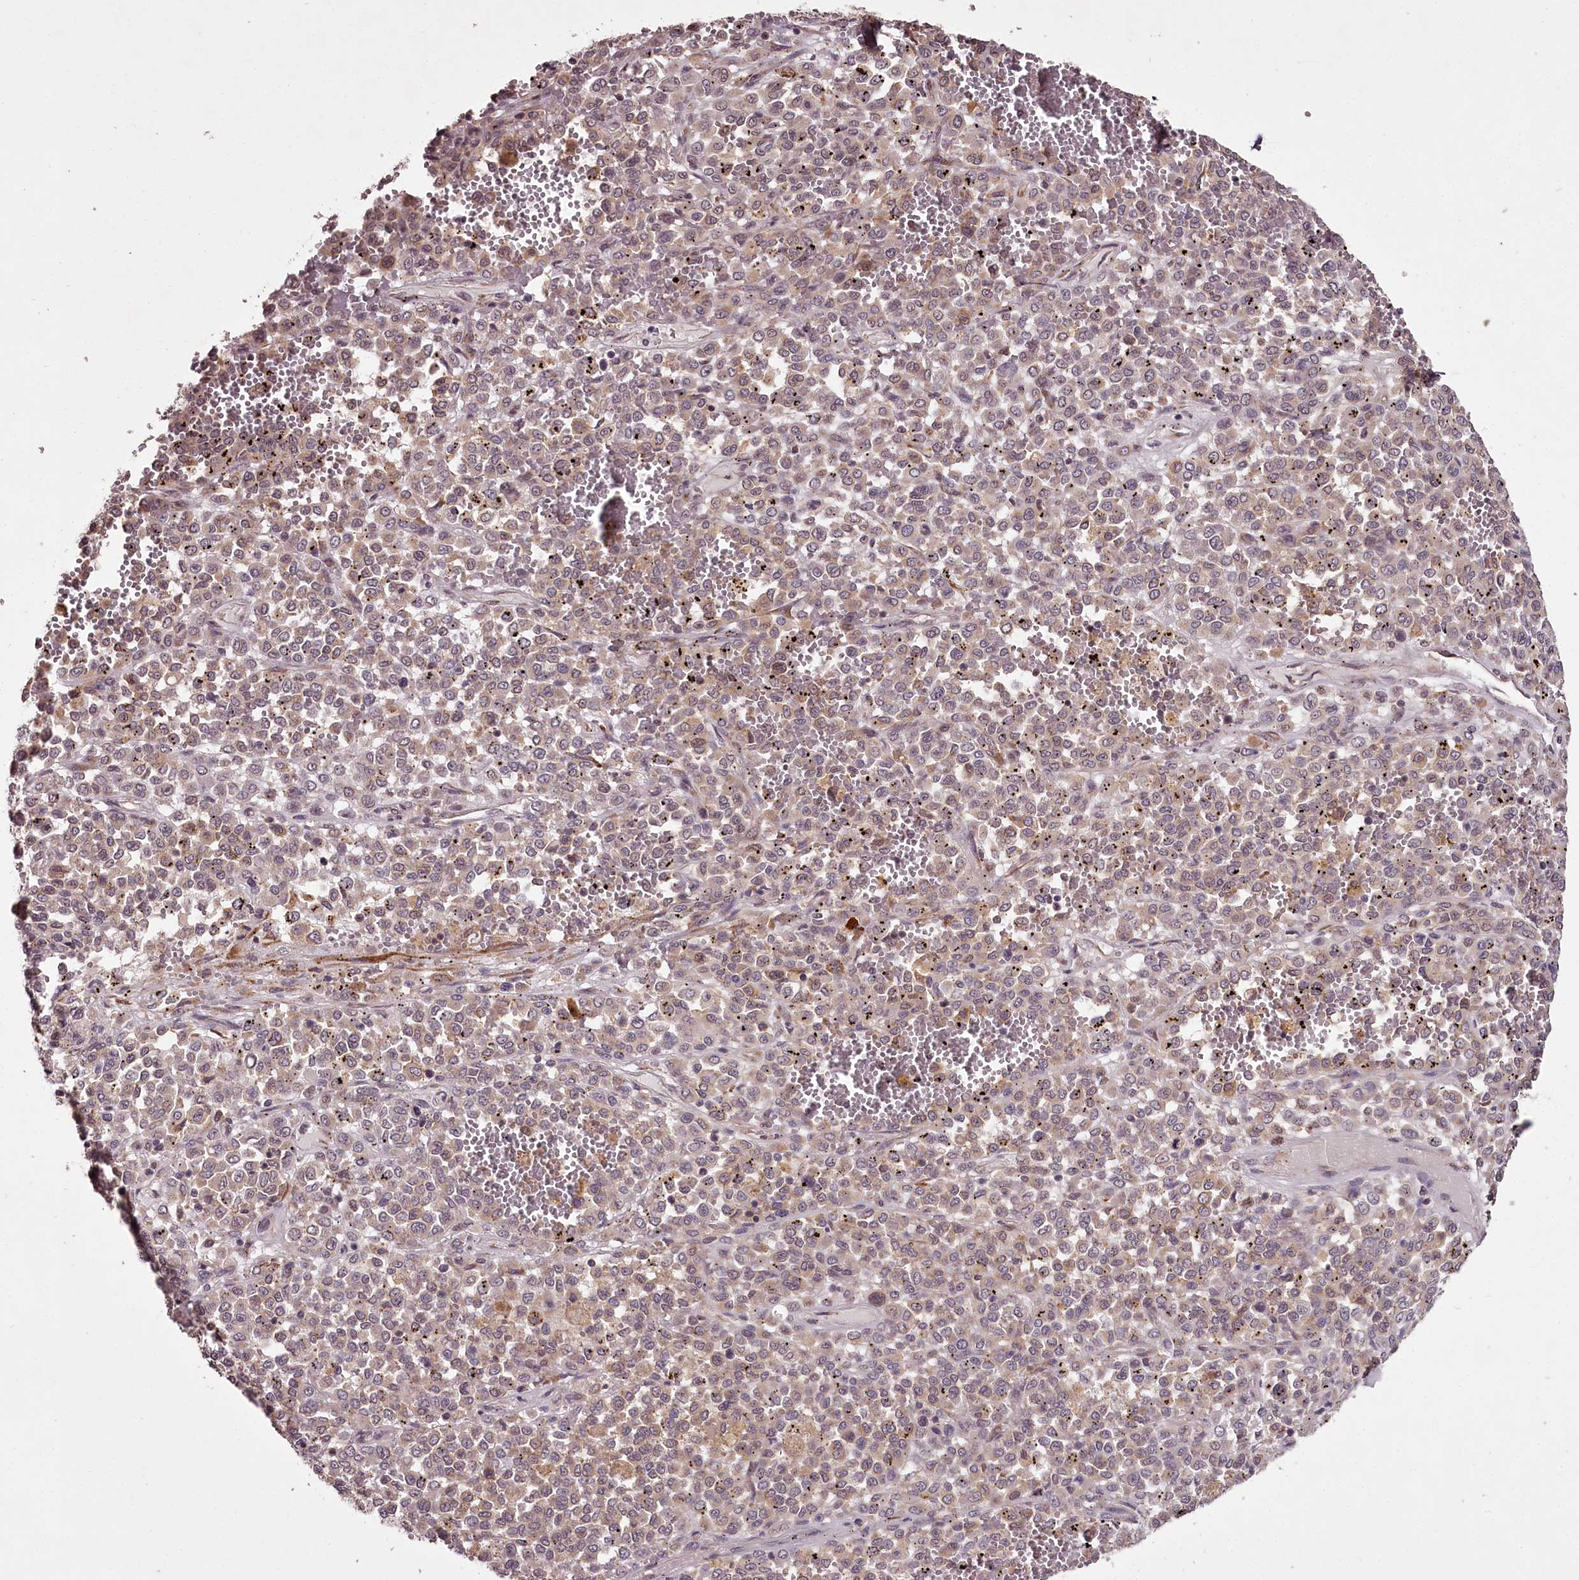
{"staining": {"intensity": "weak", "quantity": "25%-75%", "location": "cytoplasmic/membranous"}, "tissue": "melanoma", "cell_type": "Tumor cells", "image_type": "cancer", "snomed": [{"axis": "morphology", "description": "Malignant melanoma, Metastatic site"}, {"axis": "topography", "description": "Pancreas"}], "caption": "A brown stain shows weak cytoplasmic/membranous staining of a protein in human malignant melanoma (metastatic site) tumor cells.", "gene": "CCDC92", "patient": {"sex": "female", "age": 30}}